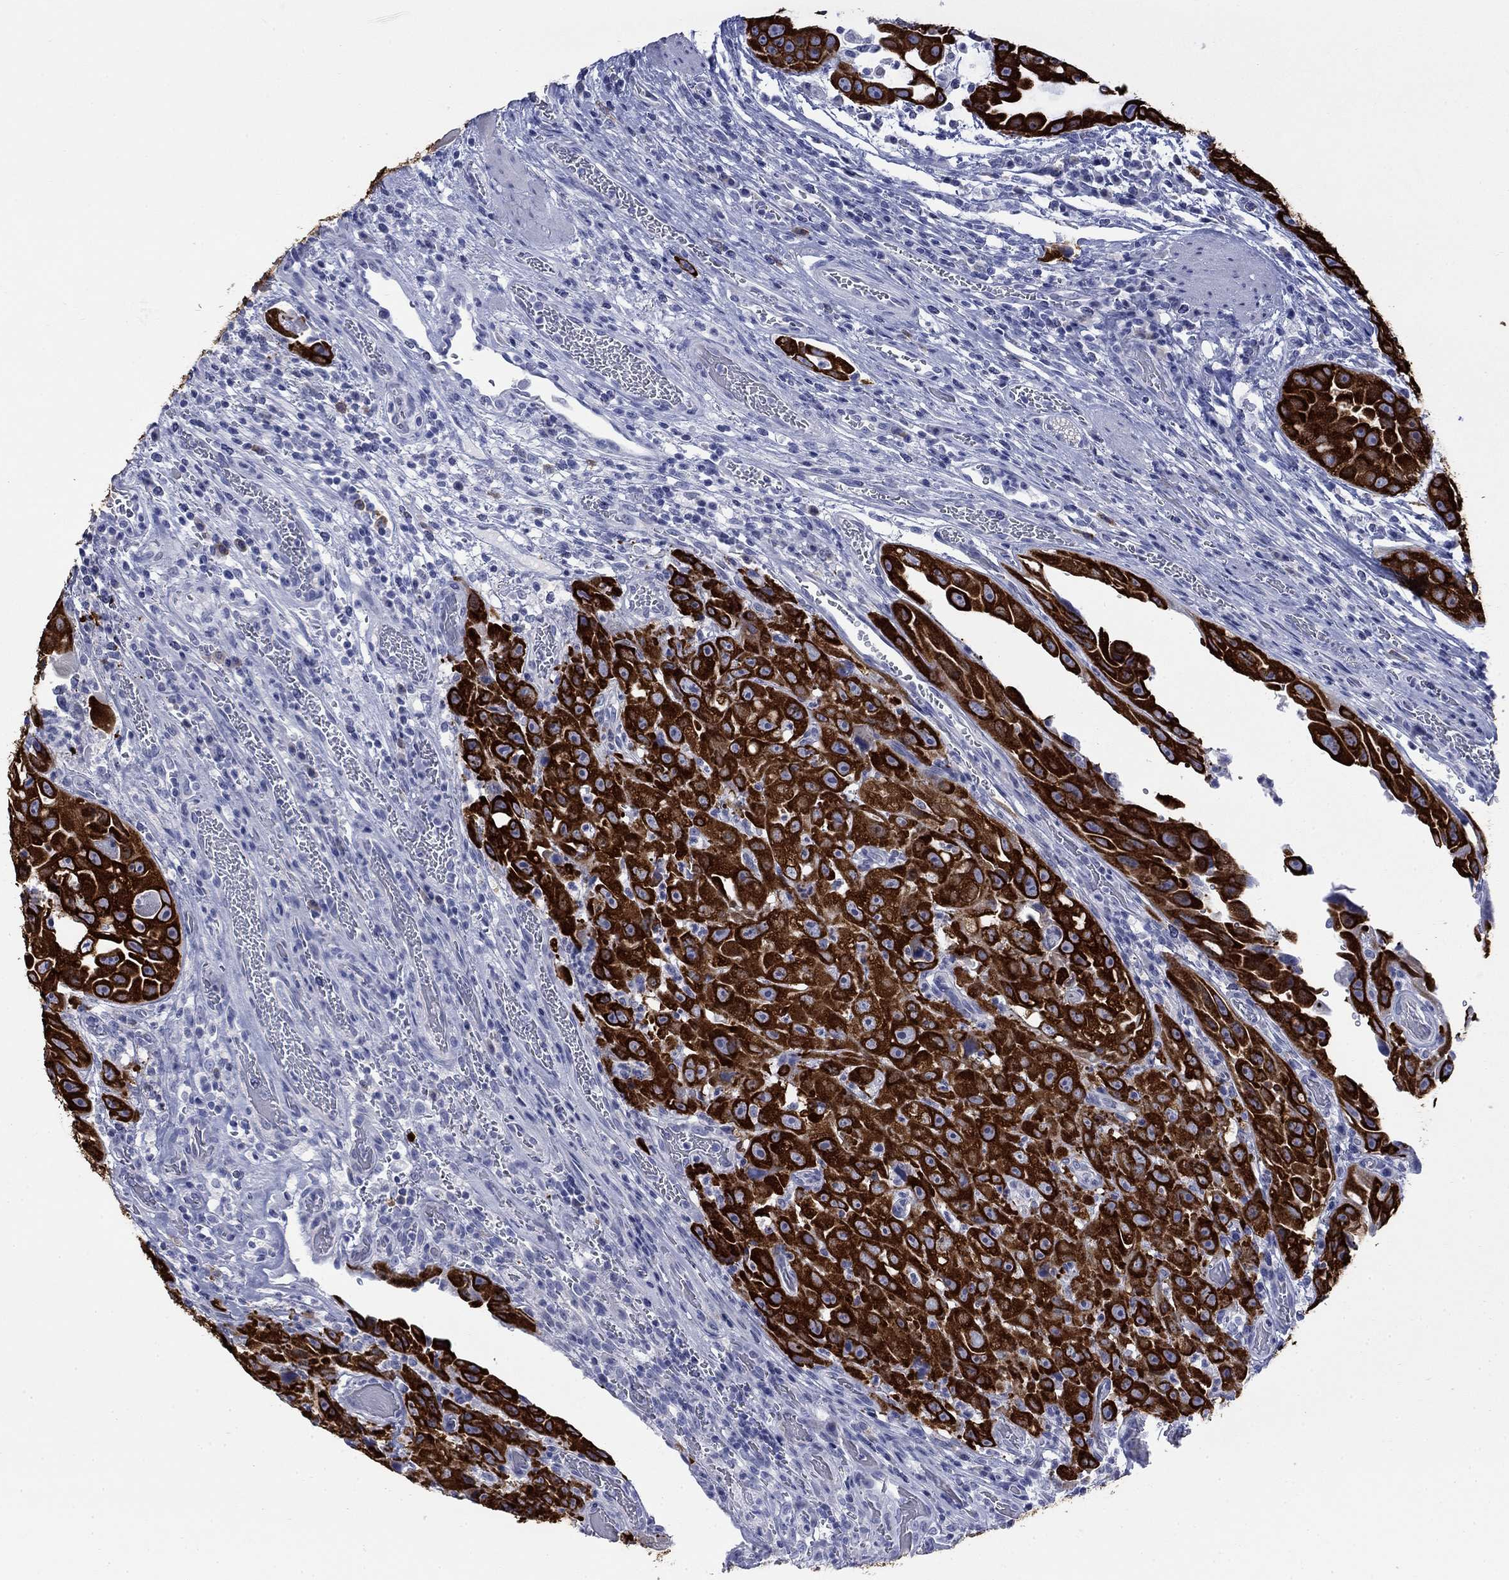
{"staining": {"intensity": "strong", "quantity": ">75%", "location": "cytoplasmic/membranous"}, "tissue": "urothelial cancer", "cell_type": "Tumor cells", "image_type": "cancer", "snomed": [{"axis": "morphology", "description": "Urothelial carcinoma, High grade"}, {"axis": "topography", "description": "Urinary bladder"}], "caption": "Immunohistochemical staining of human urothelial cancer shows high levels of strong cytoplasmic/membranous protein positivity in about >75% of tumor cells.", "gene": "IGF2BP3", "patient": {"sex": "female", "age": 41}}